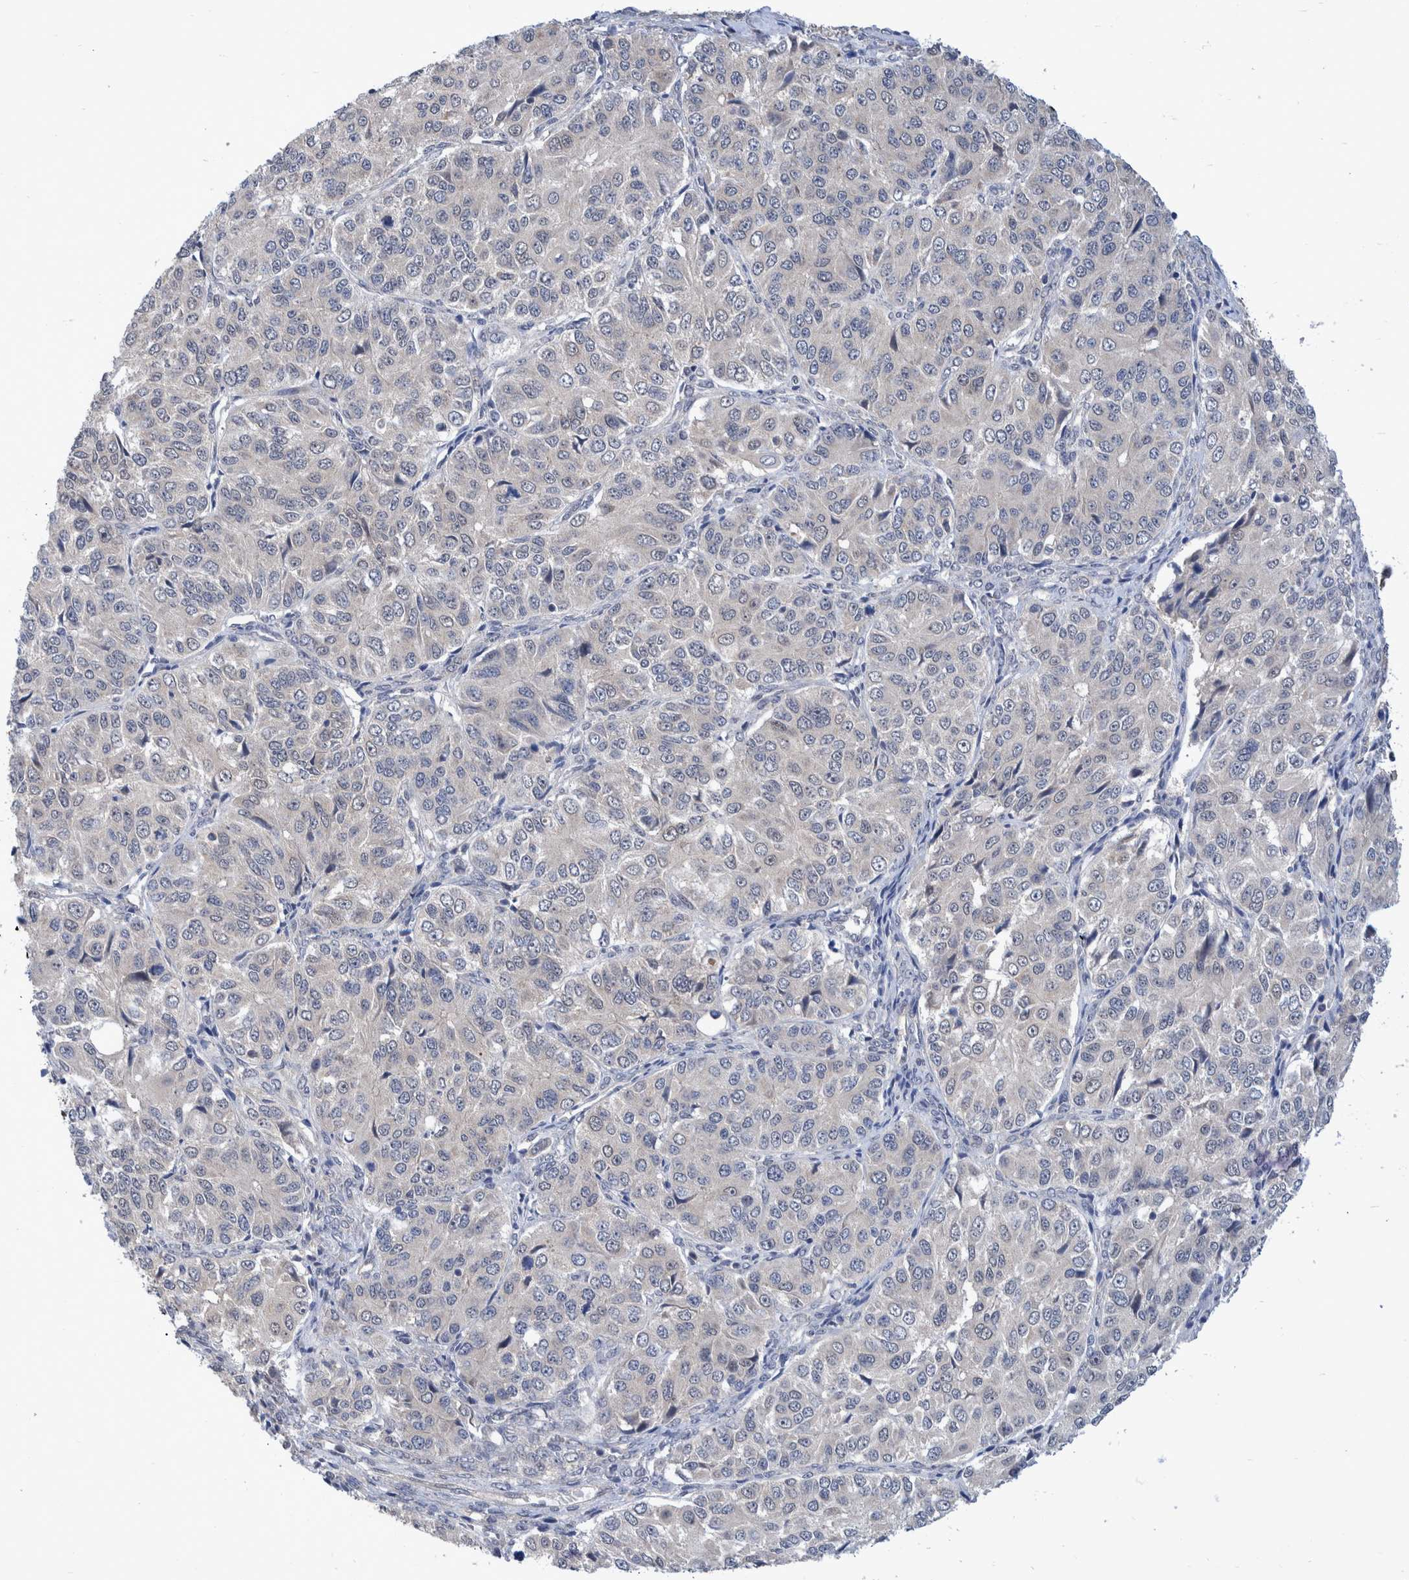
{"staining": {"intensity": "negative", "quantity": "none", "location": "none"}, "tissue": "ovarian cancer", "cell_type": "Tumor cells", "image_type": "cancer", "snomed": [{"axis": "morphology", "description": "Carcinoma, endometroid"}, {"axis": "topography", "description": "Ovary"}], "caption": "Protein analysis of ovarian cancer exhibits no significant positivity in tumor cells.", "gene": "PLPBP", "patient": {"sex": "female", "age": 51}}